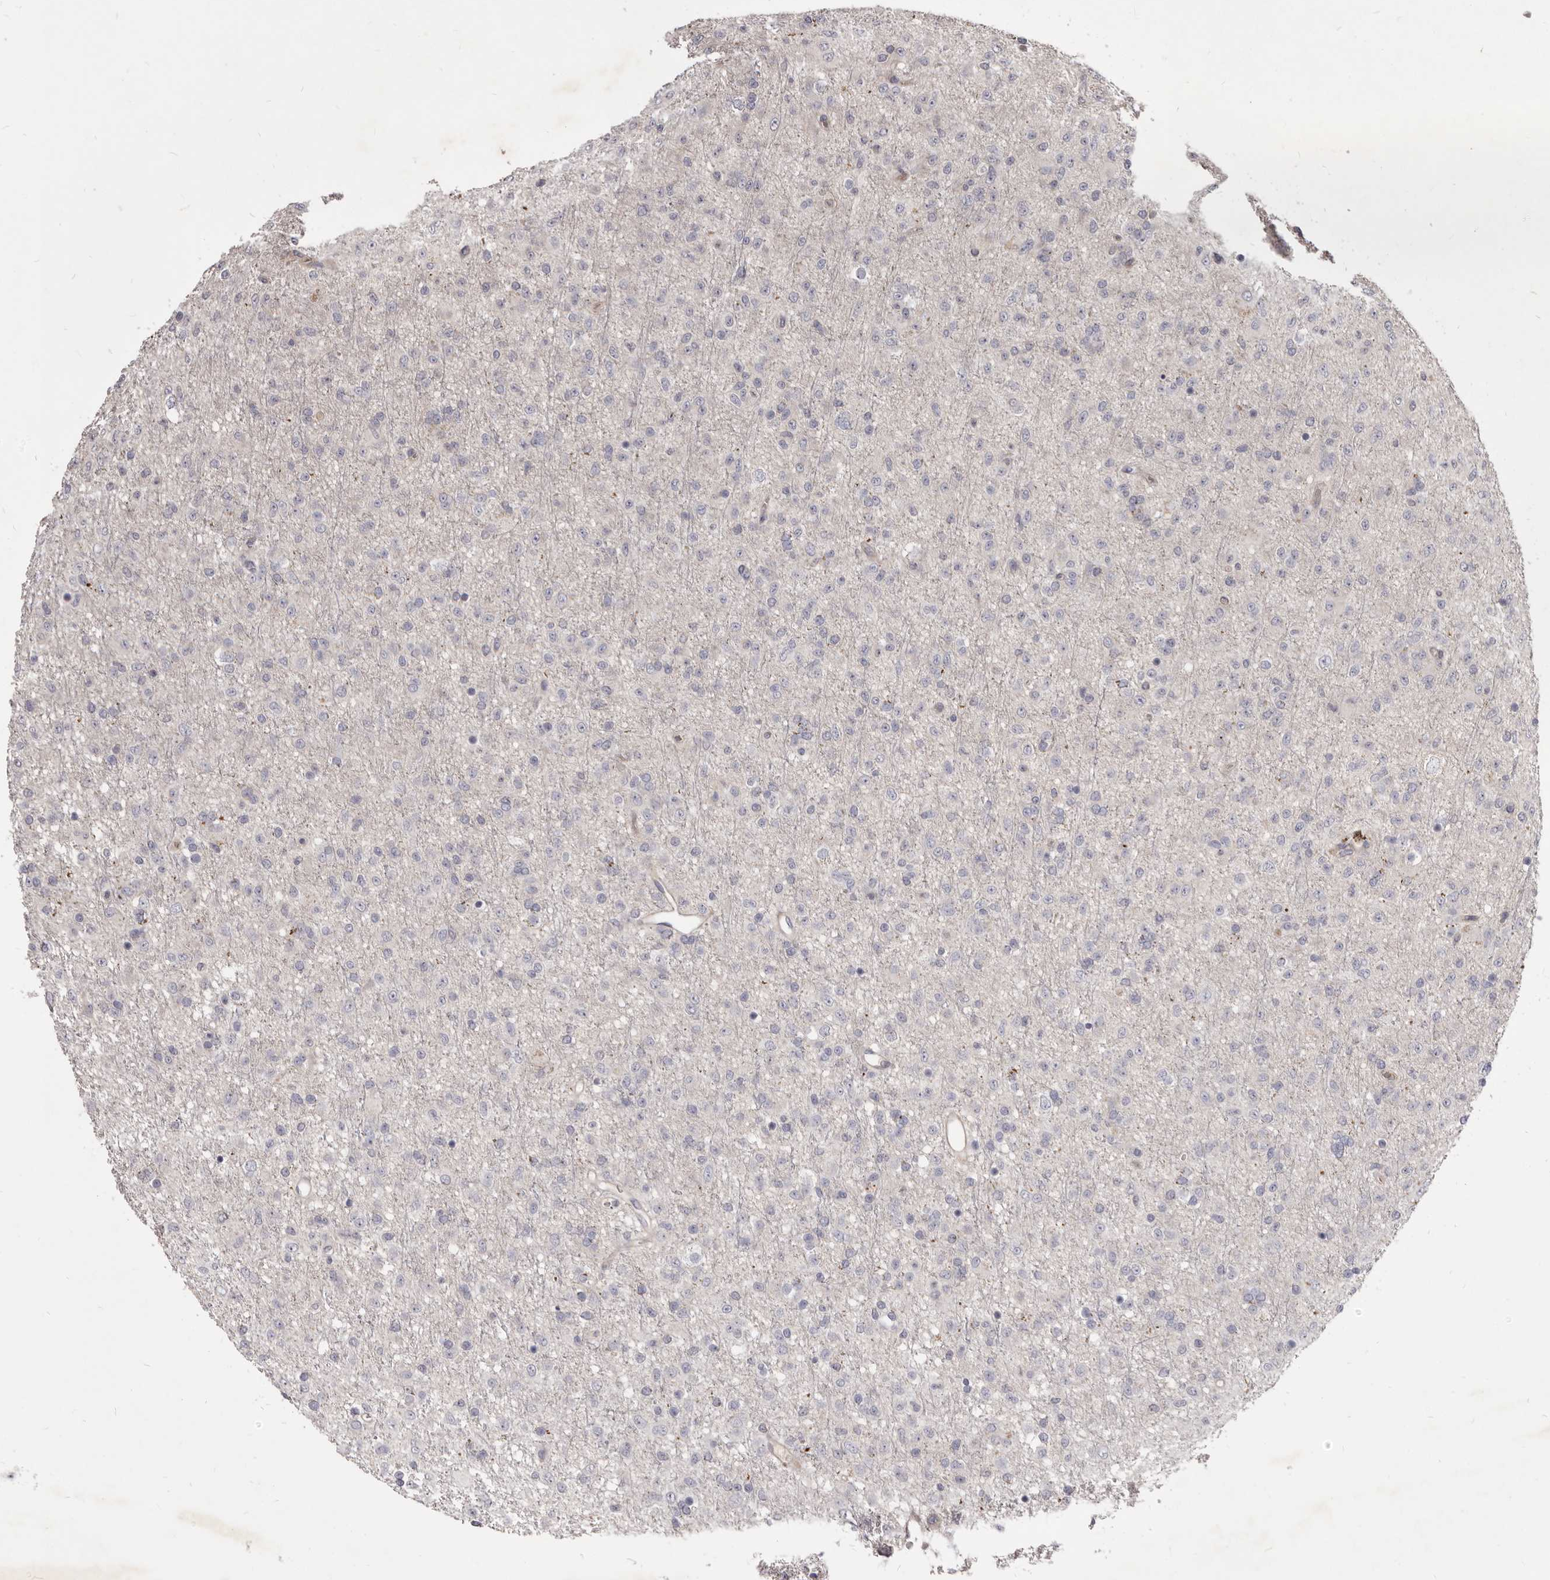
{"staining": {"intensity": "negative", "quantity": "none", "location": "none"}, "tissue": "glioma", "cell_type": "Tumor cells", "image_type": "cancer", "snomed": [{"axis": "morphology", "description": "Glioma, malignant, Low grade"}, {"axis": "topography", "description": "Brain"}], "caption": "Tumor cells are negative for protein expression in human malignant glioma (low-grade). (IHC, brightfield microscopy, high magnification).", "gene": "FAS", "patient": {"sex": "male", "age": 65}}